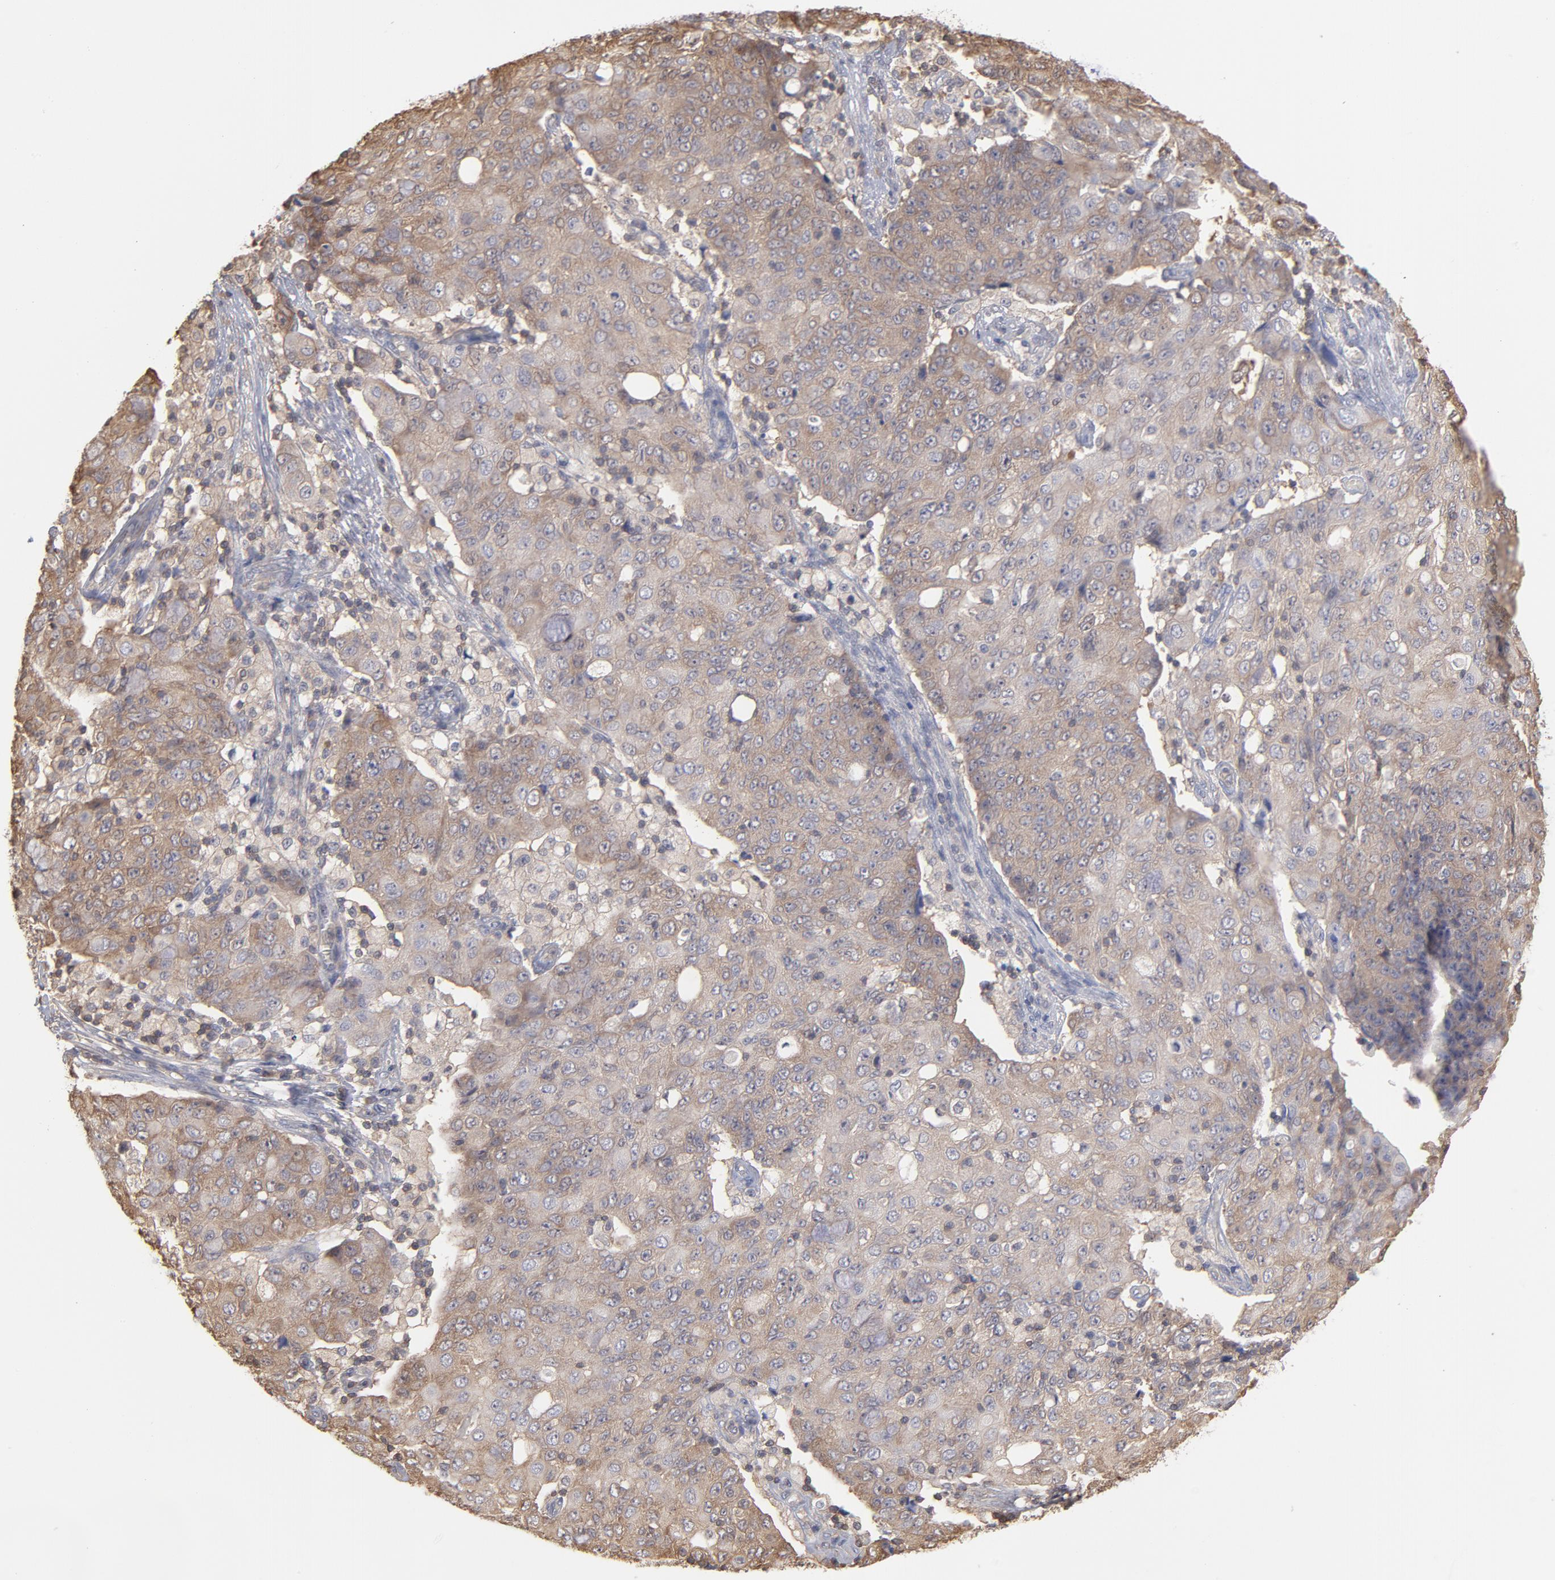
{"staining": {"intensity": "weak", "quantity": "25%-75%", "location": "cytoplasmic/membranous"}, "tissue": "ovarian cancer", "cell_type": "Tumor cells", "image_type": "cancer", "snomed": [{"axis": "morphology", "description": "Carcinoma, endometroid"}, {"axis": "topography", "description": "Ovary"}], "caption": "This is an image of immunohistochemistry (IHC) staining of ovarian cancer, which shows weak expression in the cytoplasmic/membranous of tumor cells.", "gene": "MAP2K2", "patient": {"sex": "female", "age": 42}}